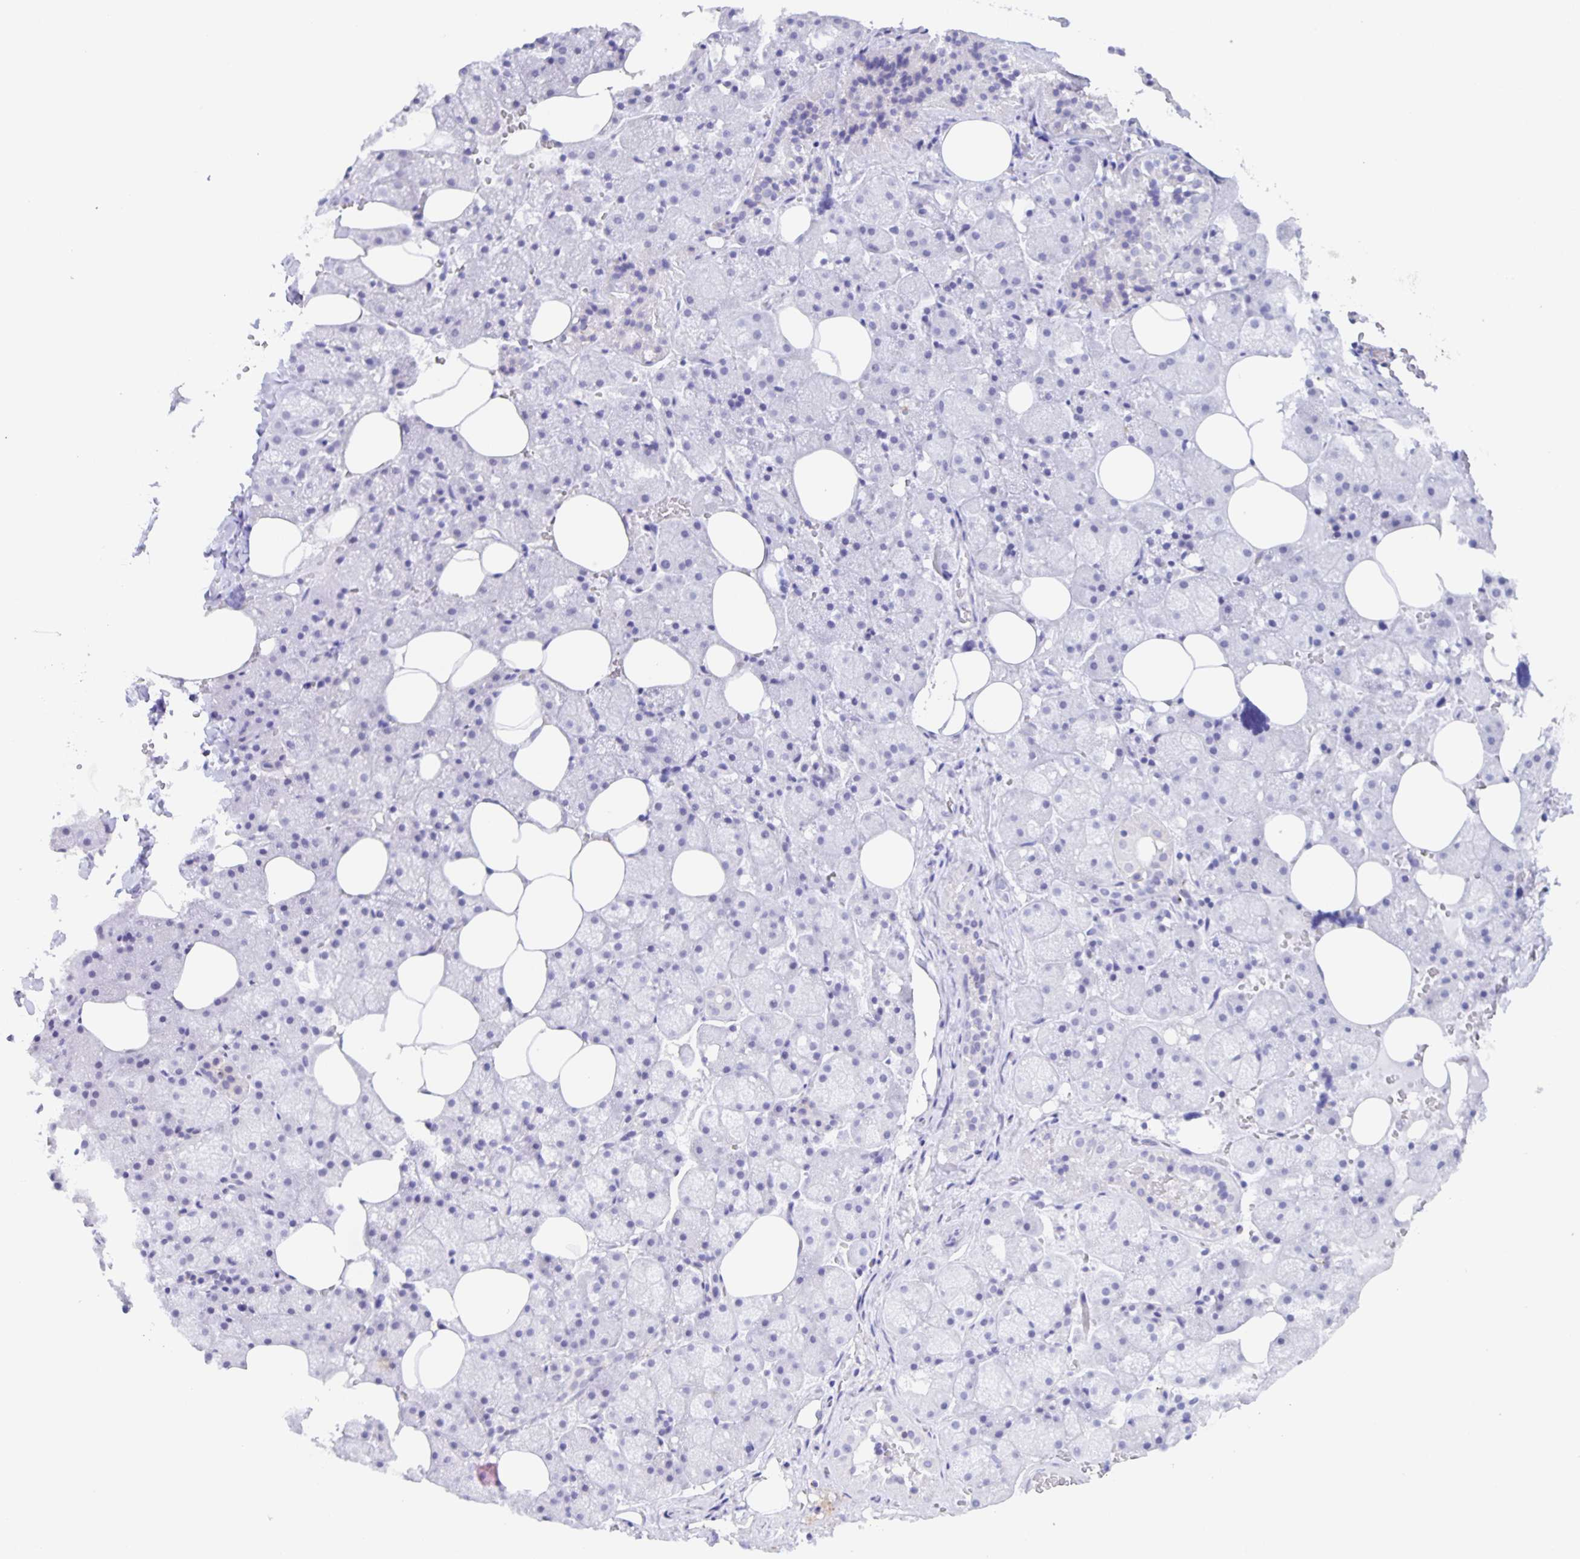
{"staining": {"intensity": "negative", "quantity": "none", "location": "none"}, "tissue": "salivary gland", "cell_type": "Glandular cells", "image_type": "normal", "snomed": [{"axis": "morphology", "description": "Normal tissue, NOS"}, {"axis": "topography", "description": "Salivary gland"}, {"axis": "topography", "description": "Peripheral nerve tissue"}], "caption": "This is a histopathology image of IHC staining of unremarkable salivary gland, which shows no expression in glandular cells. Brightfield microscopy of IHC stained with DAB (brown) and hematoxylin (blue), captured at high magnification.", "gene": "LIPA", "patient": {"sex": "male", "age": 38}}